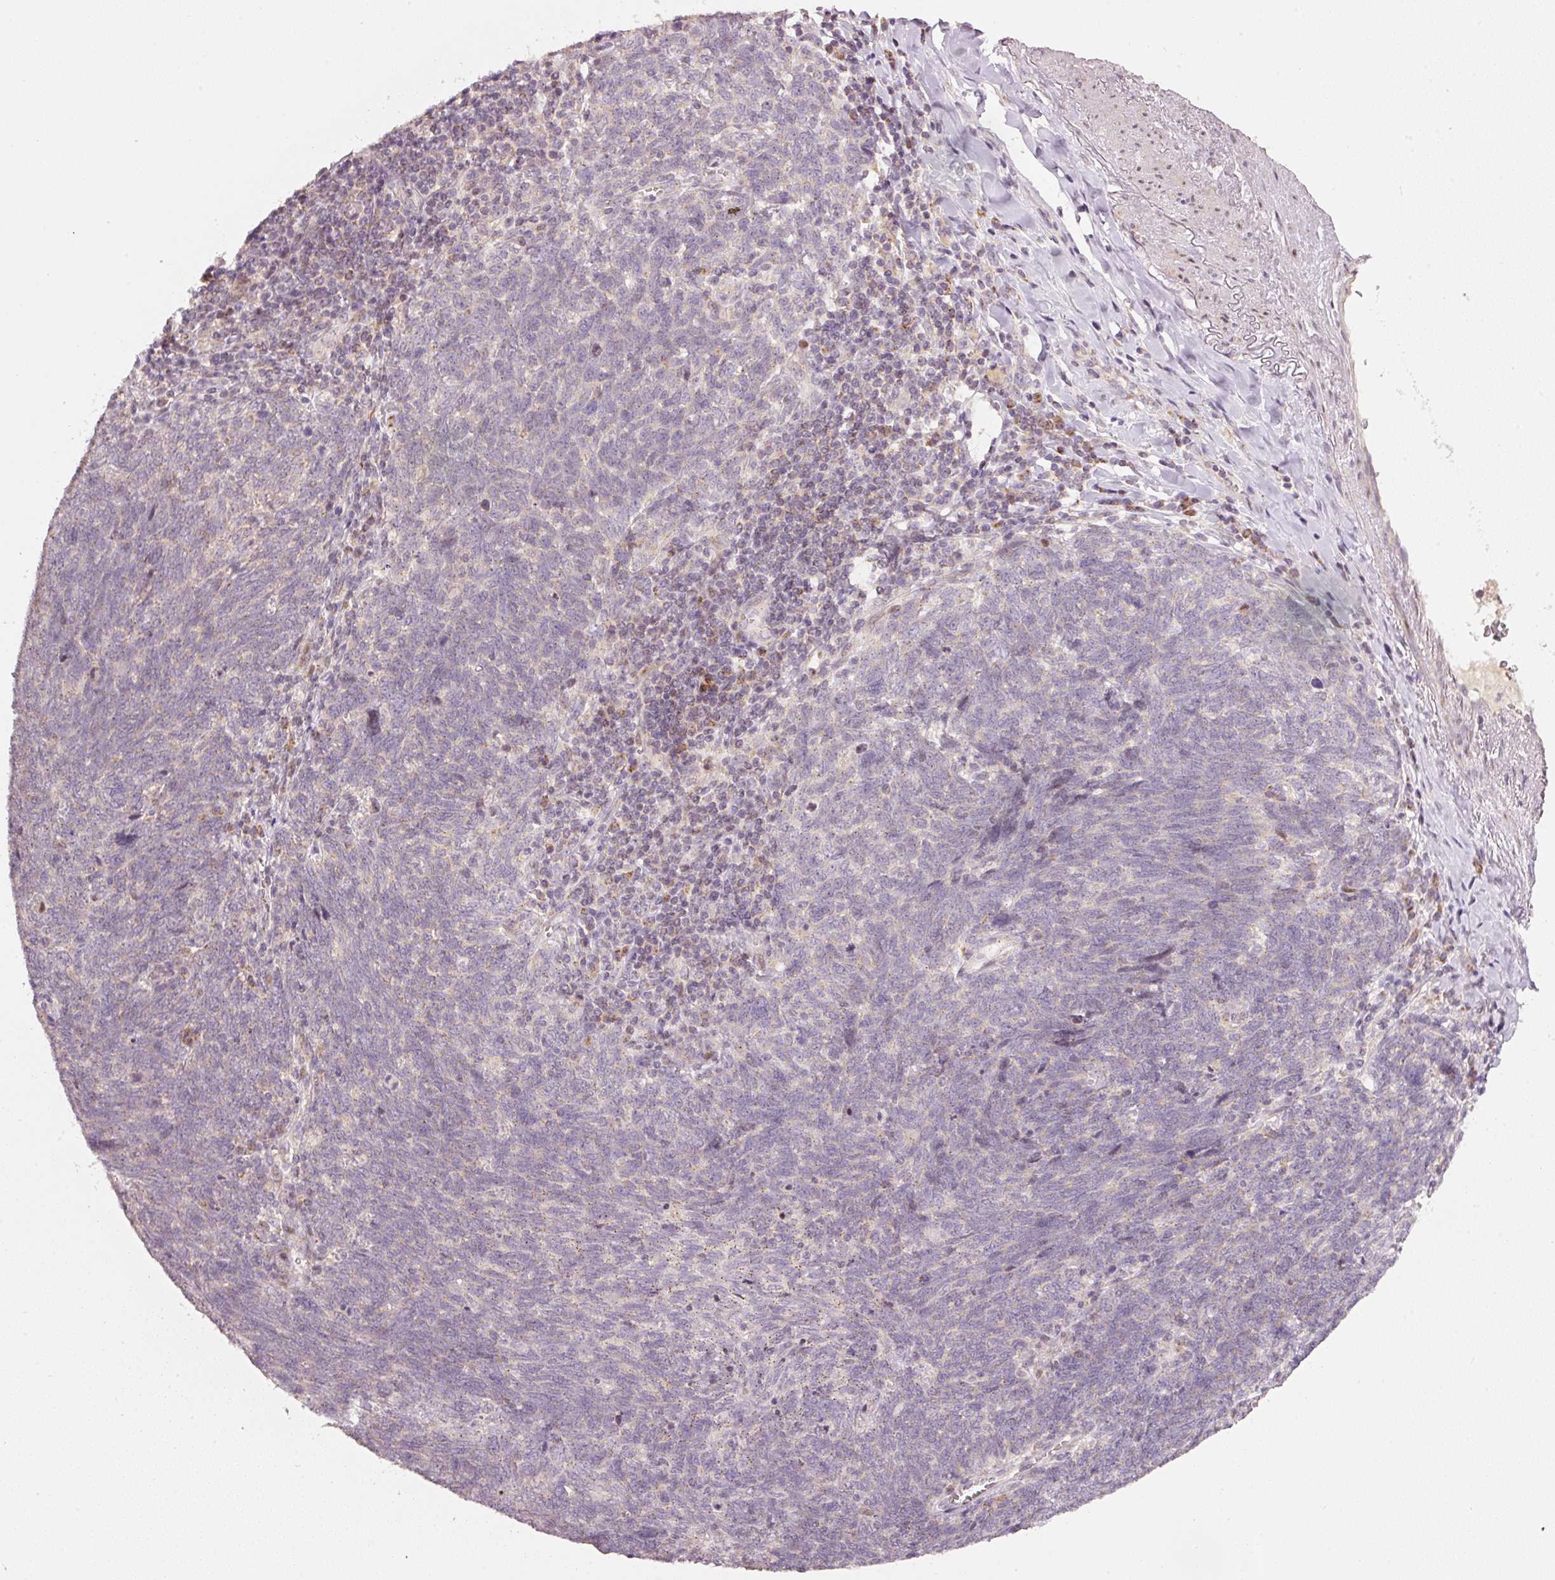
{"staining": {"intensity": "negative", "quantity": "none", "location": "none"}, "tissue": "lung cancer", "cell_type": "Tumor cells", "image_type": "cancer", "snomed": [{"axis": "morphology", "description": "Squamous cell carcinoma, NOS"}, {"axis": "topography", "description": "Lung"}], "caption": "Immunohistochemistry (IHC) image of neoplastic tissue: human squamous cell carcinoma (lung) stained with DAB exhibits no significant protein positivity in tumor cells.", "gene": "TOB2", "patient": {"sex": "female", "age": 72}}